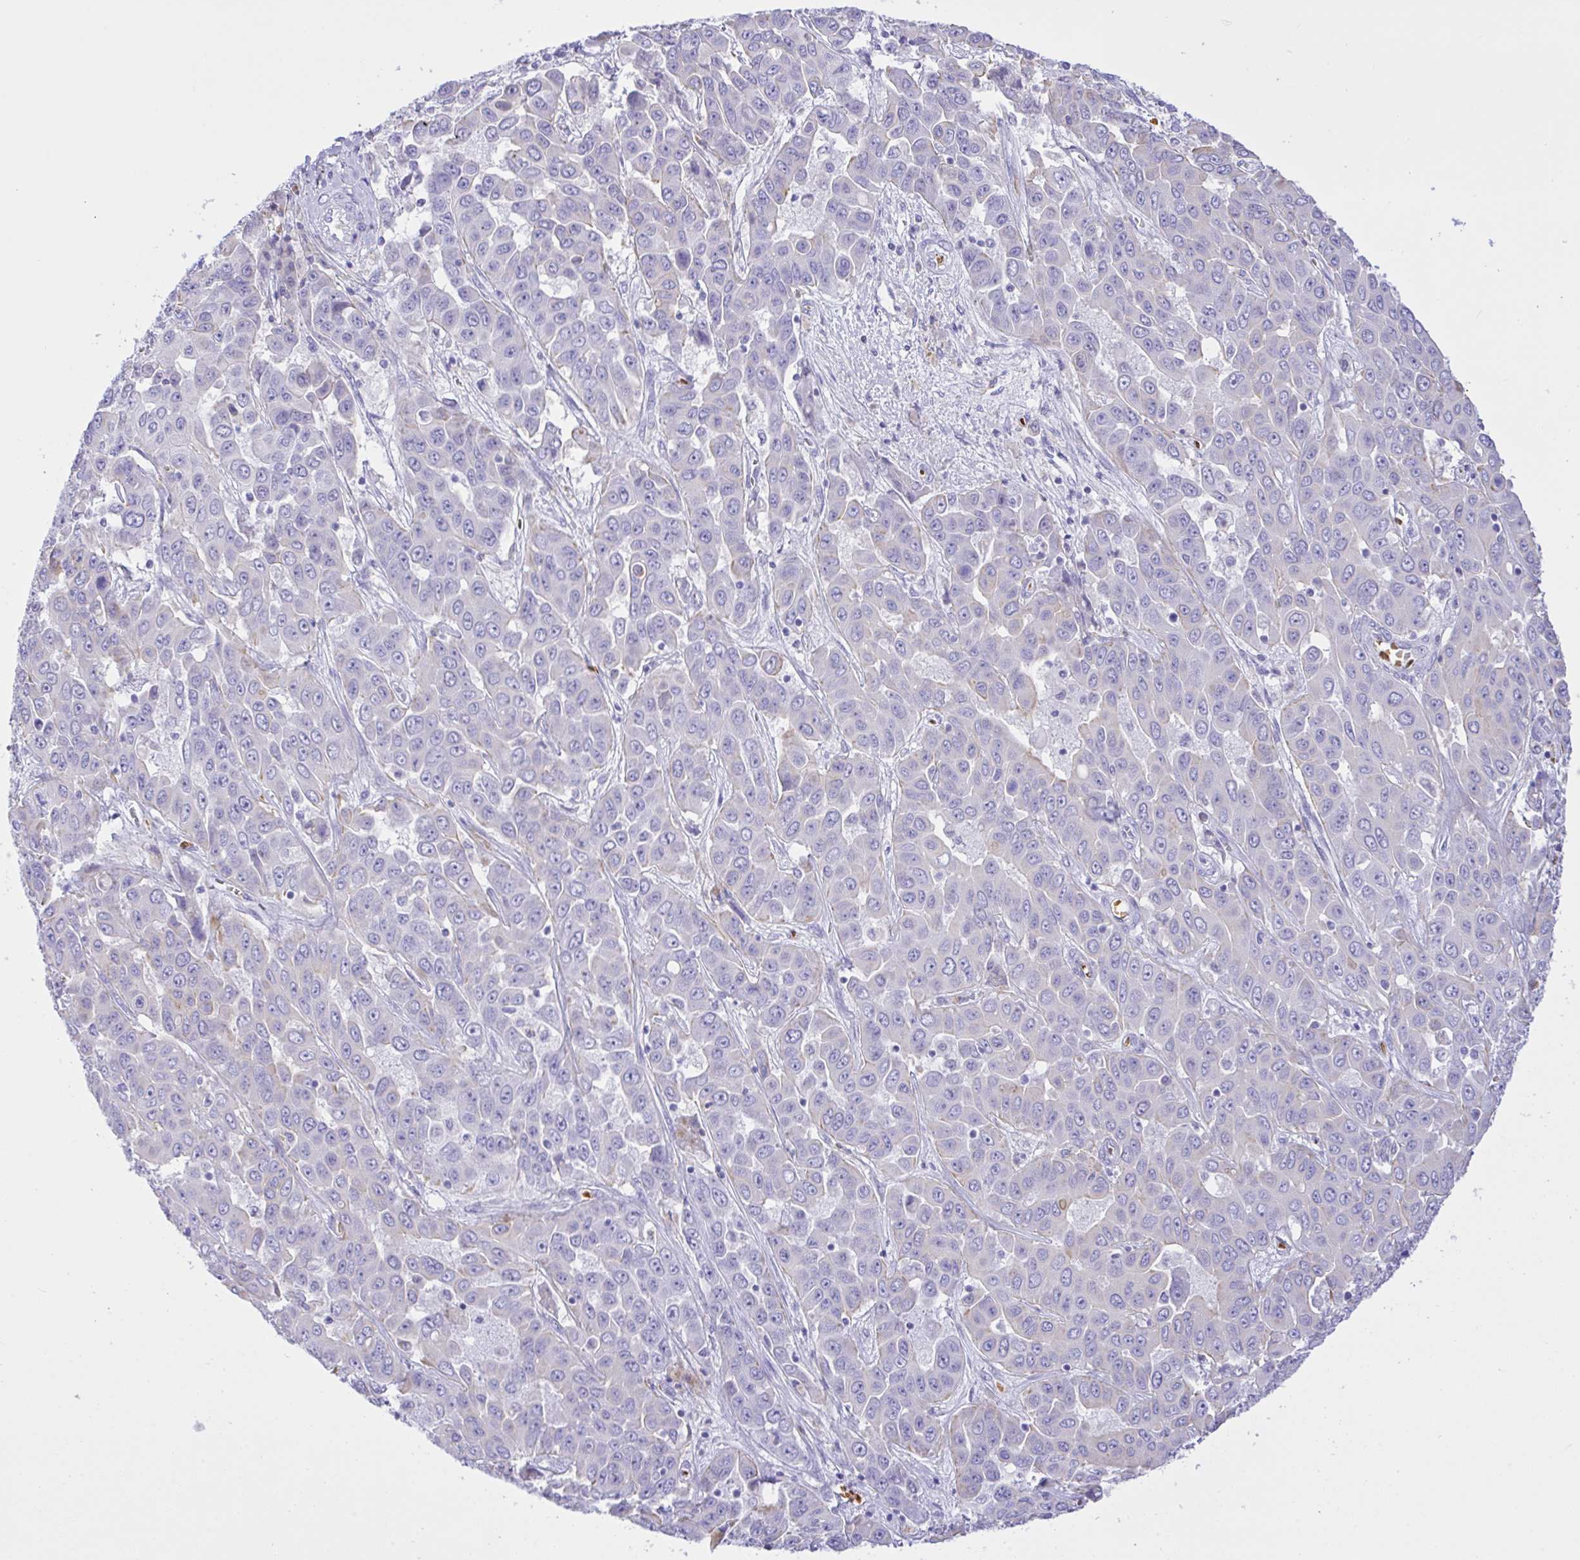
{"staining": {"intensity": "negative", "quantity": "none", "location": "none"}, "tissue": "liver cancer", "cell_type": "Tumor cells", "image_type": "cancer", "snomed": [{"axis": "morphology", "description": "Cholangiocarcinoma"}, {"axis": "topography", "description": "Liver"}], "caption": "A micrograph of liver cancer stained for a protein shows no brown staining in tumor cells.", "gene": "ZNF221", "patient": {"sex": "female", "age": 52}}